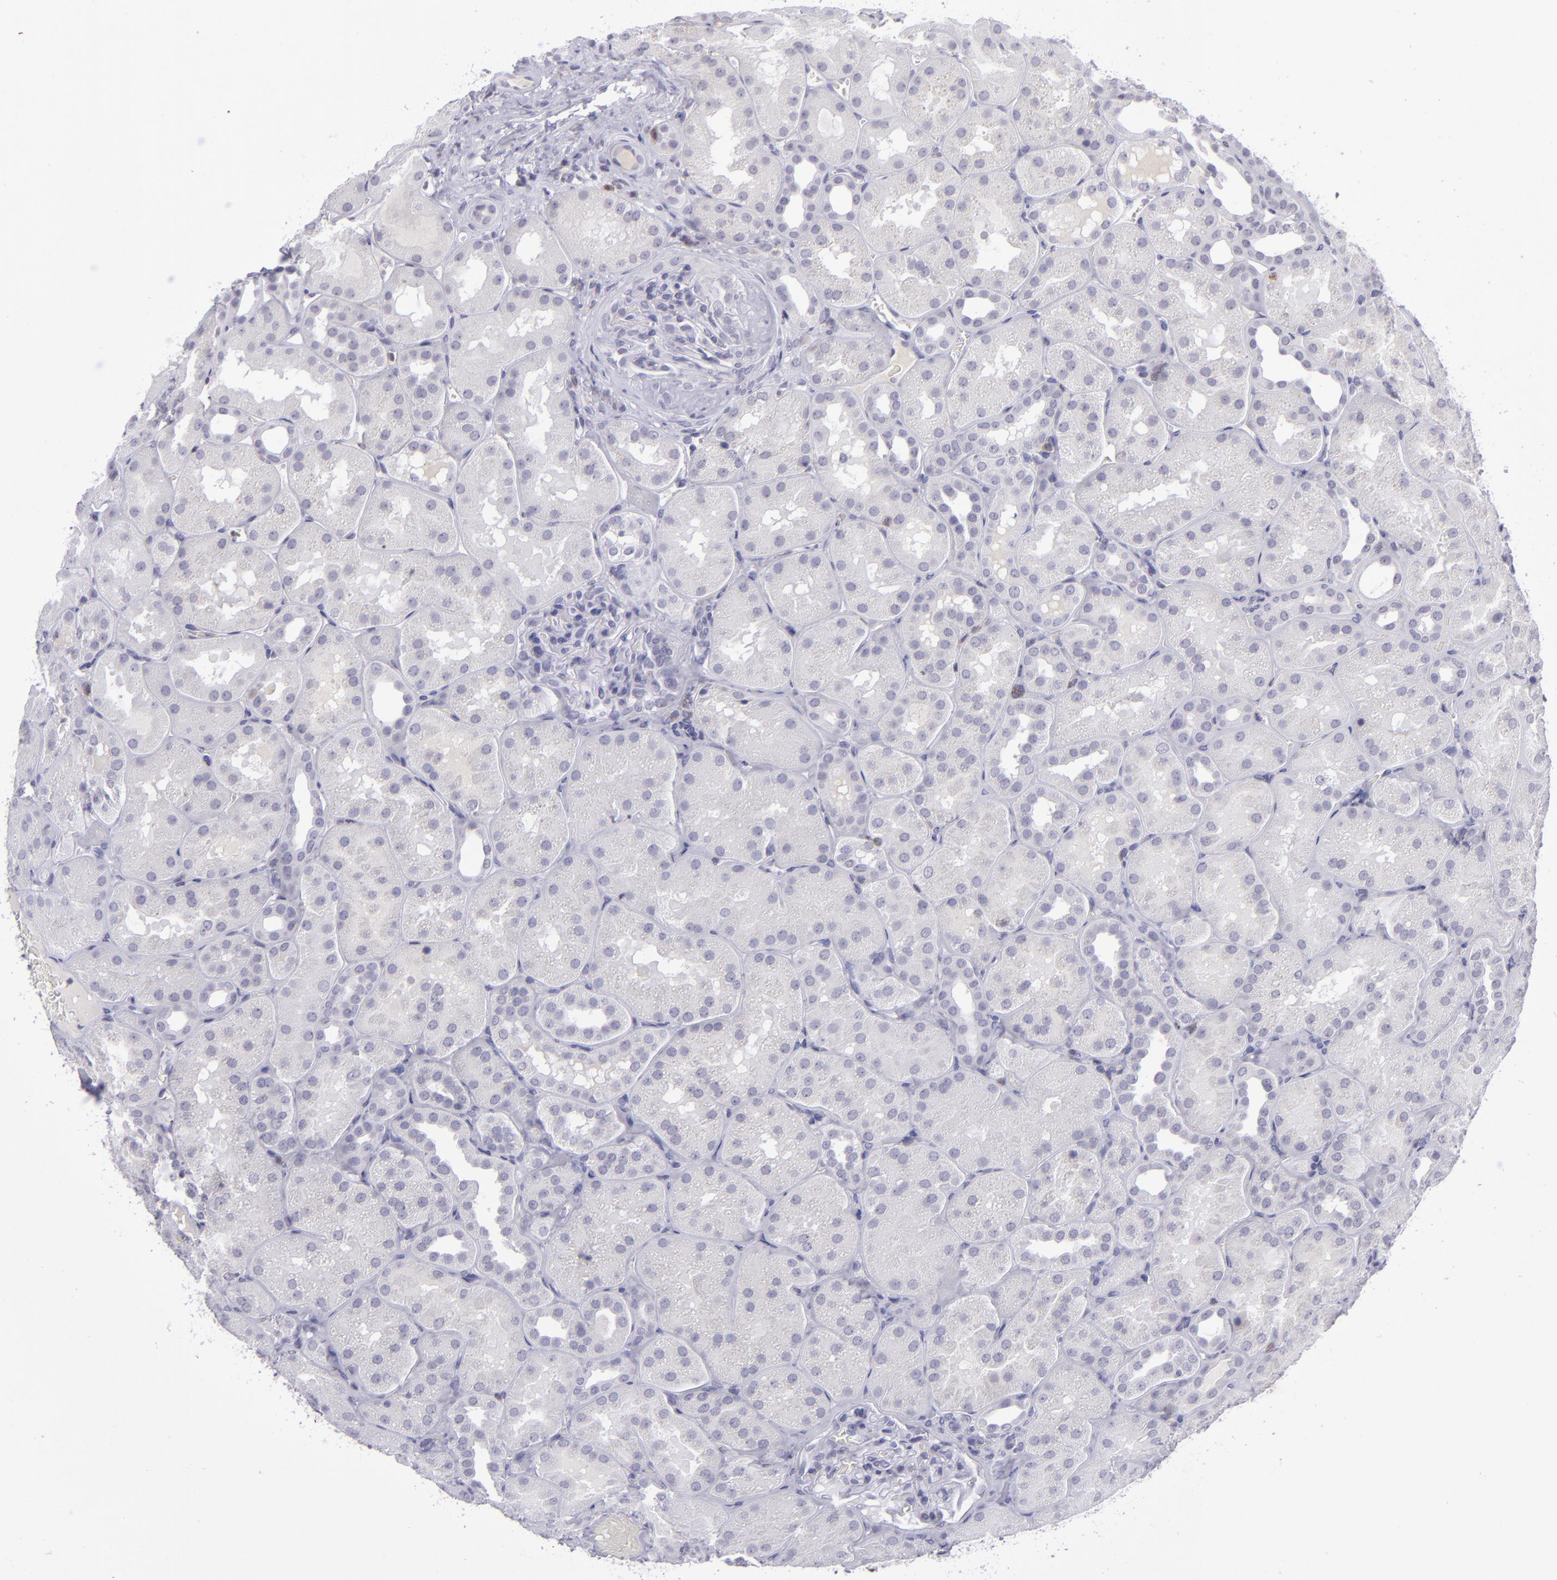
{"staining": {"intensity": "negative", "quantity": "none", "location": "none"}, "tissue": "kidney", "cell_type": "Cells in glomeruli", "image_type": "normal", "snomed": [{"axis": "morphology", "description": "Normal tissue, NOS"}, {"axis": "topography", "description": "Kidney"}], "caption": "Immunohistochemistry (IHC) micrograph of benign kidney: human kidney stained with DAB shows no significant protein expression in cells in glomeruli. (Brightfield microscopy of DAB (3,3'-diaminobenzidine) immunohistochemistry (IHC) at high magnification).", "gene": "CD48", "patient": {"sex": "male", "age": 28}}